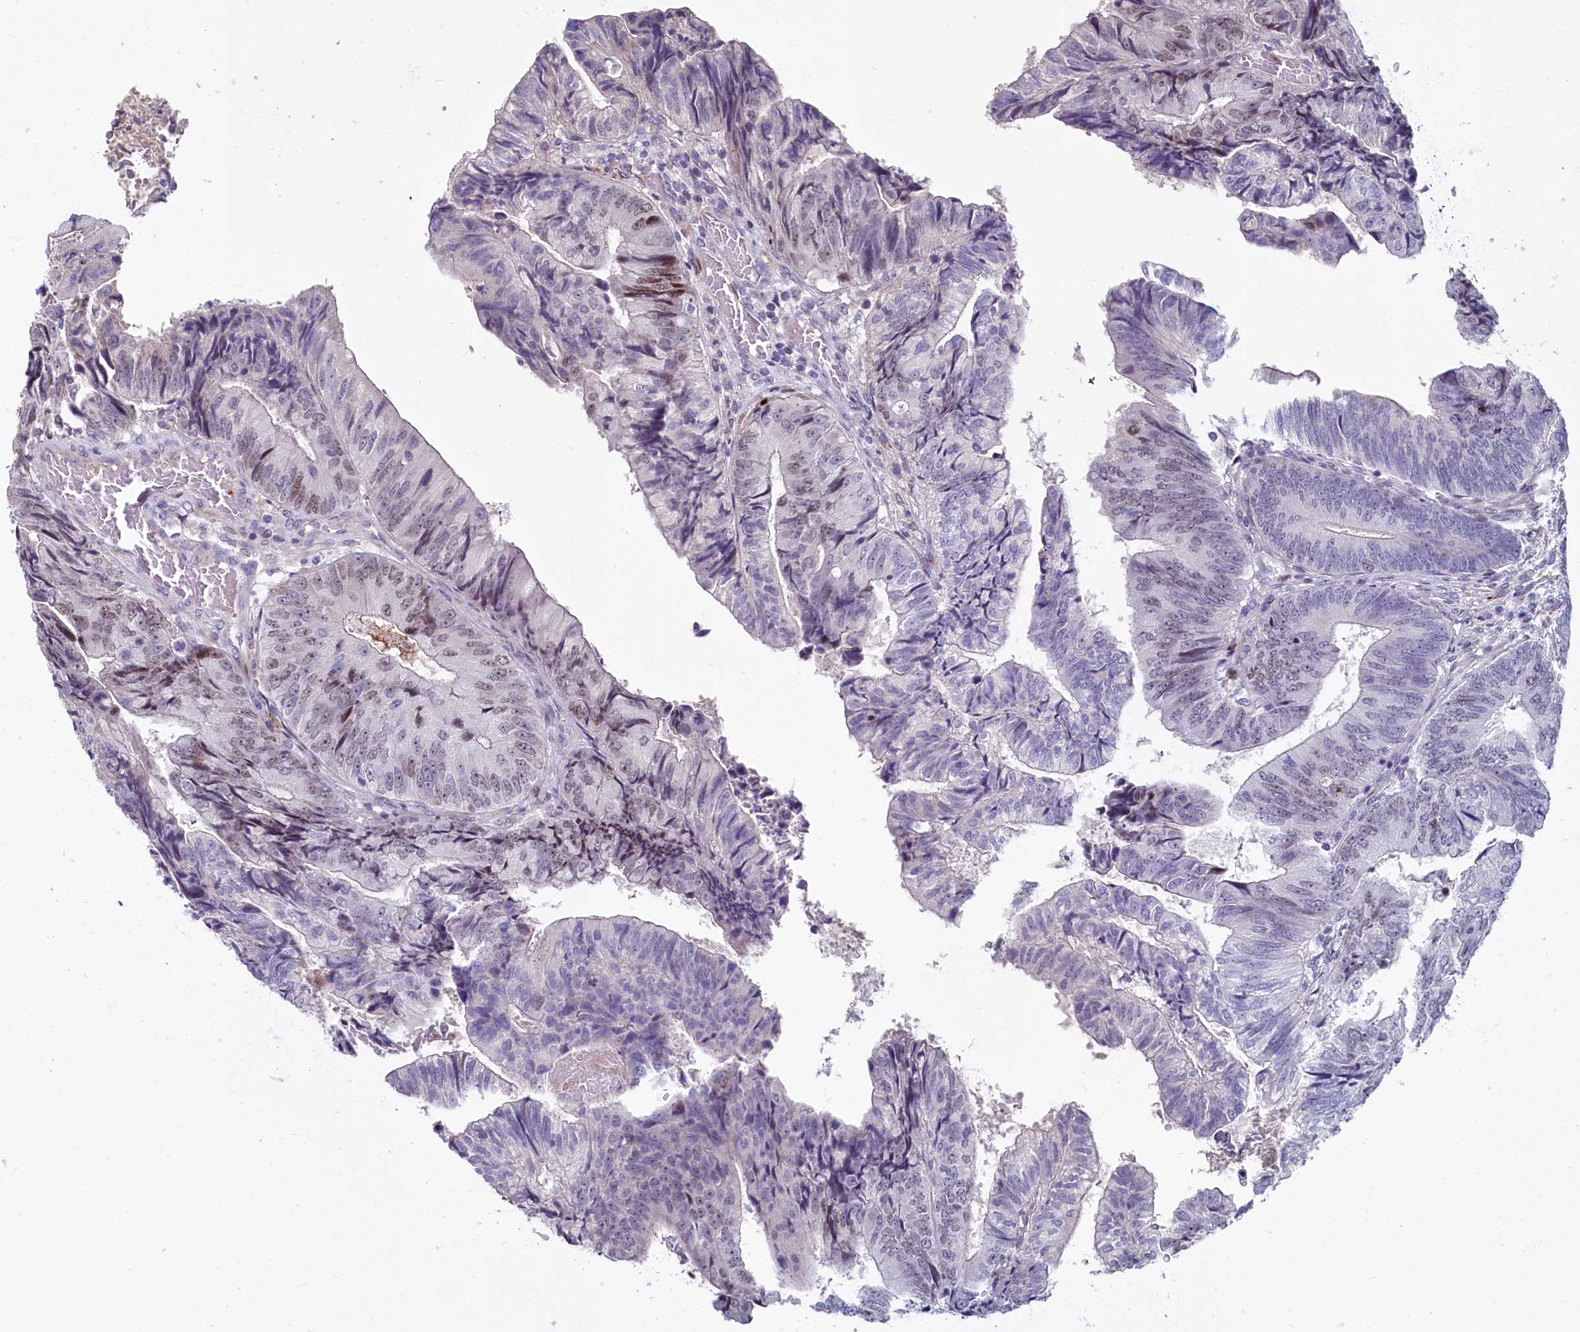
{"staining": {"intensity": "moderate", "quantity": "25%-75%", "location": "nuclear"}, "tissue": "colorectal cancer", "cell_type": "Tumor cells", "image_type": "cancer", "snomed": [{"axis": "morphology", "description": "Adenocarcinoma, NOS"}, {"axis": "topography", "description": "Colon"}], "caption": "Human colorectal adenocarcinoma stained with a brown dye exhibits moderate nuclear positive staining in approximately 25%-75% of tumor cells.", "gene": "ASXL3", "patient": {"sex": "female", "age": 67}}